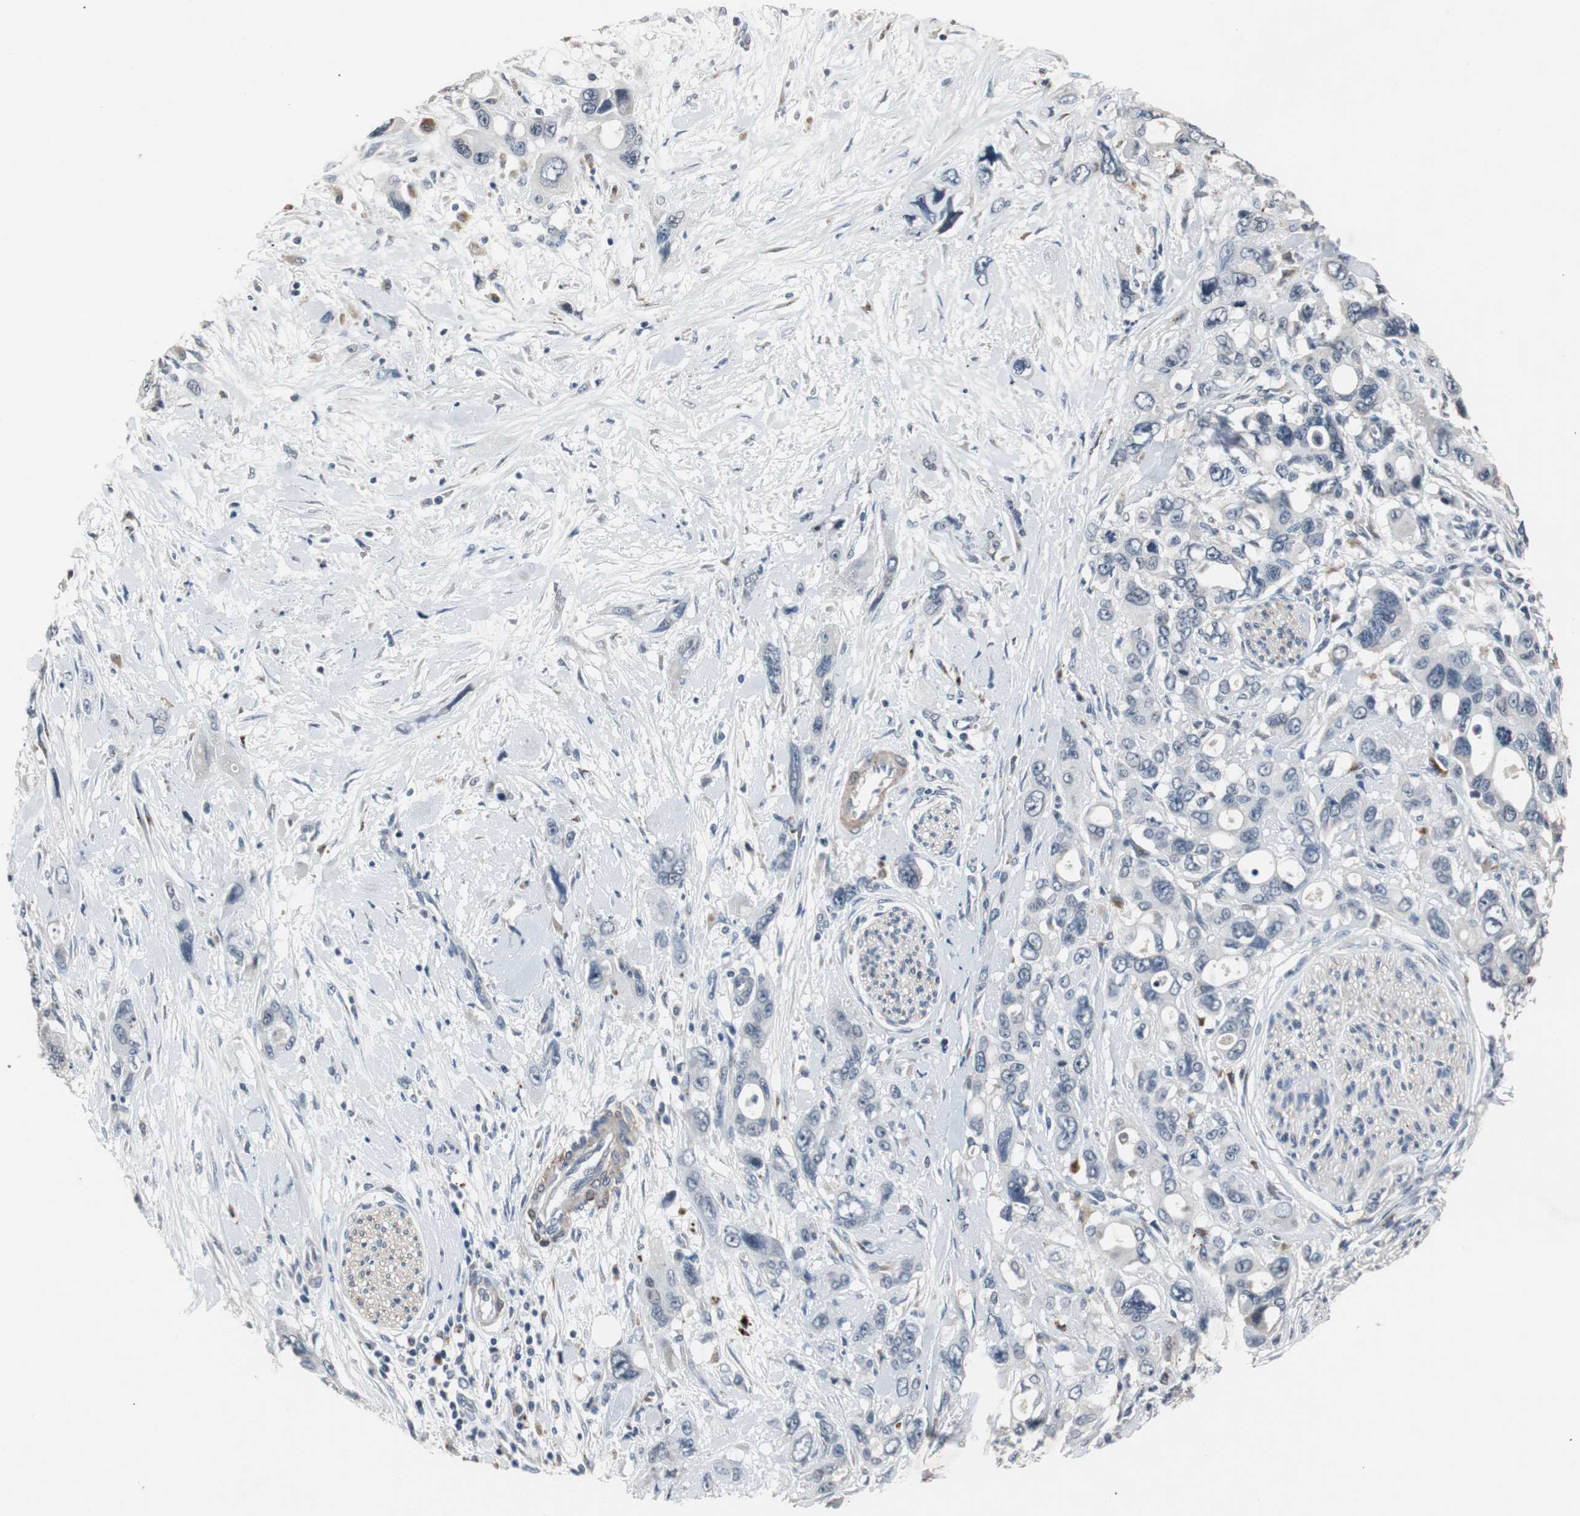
{"staining": {"intensity": "negative", "quantity": "none", "location": "none"}, "tissue": "pancreatic cancer", "cell_type": "Tumor cells", "image_type": "cancer", "snomed": [{"axis": "morphology", "description": "Adenocarcinoma, NOS"}, {"axis": "topography", "description": "Pancreas"}], "caption": "Image shows no significant protein expression in tumor cells of adenocarcinoma (pancreatic).", "gene": "PCYT1B", "patient": {"sex": "male", "age": 46}}